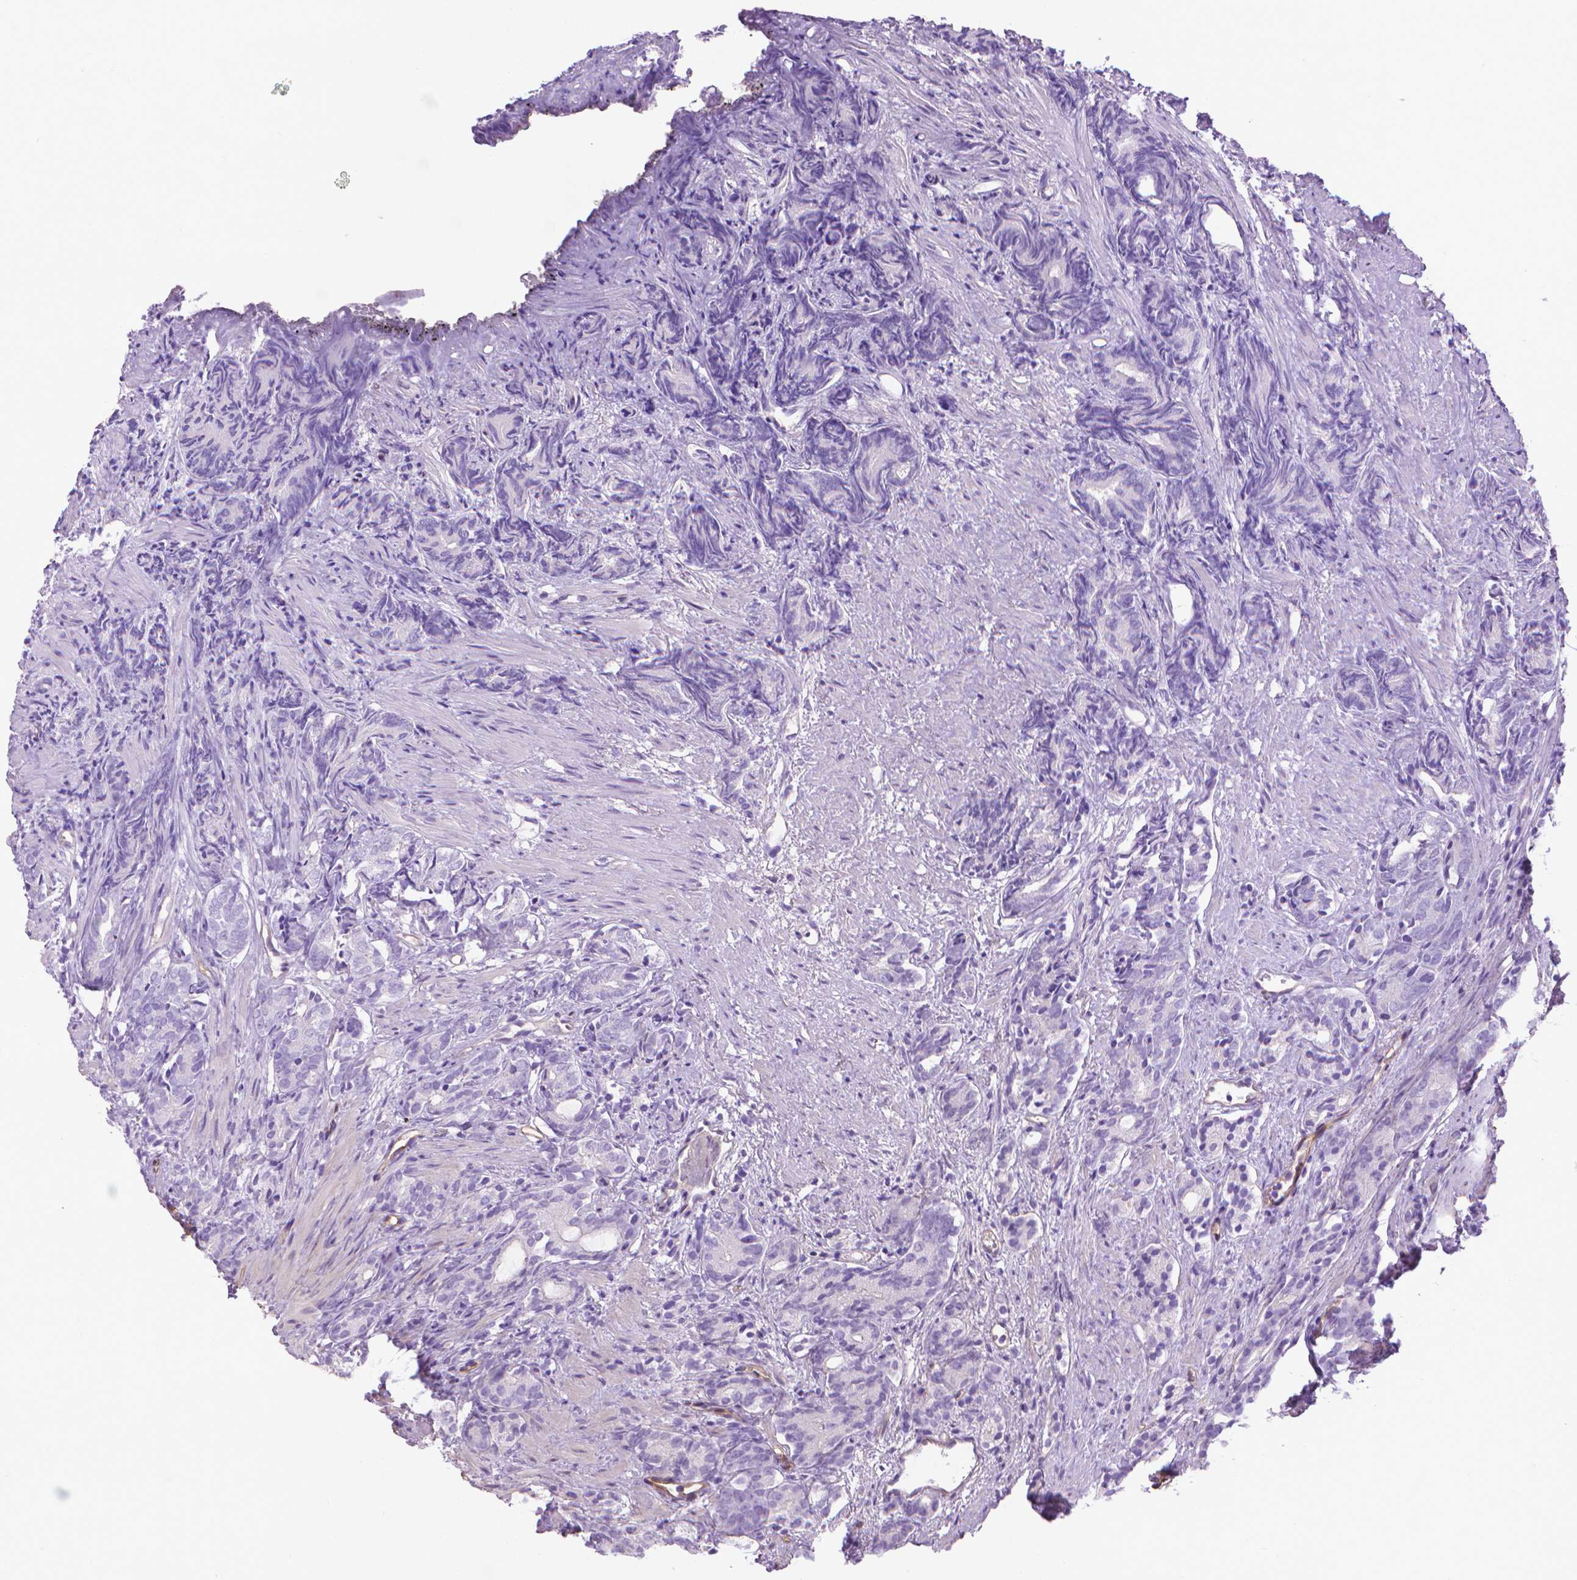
{"staining": {"intensity": "negative", "quantity": "none", "location": "none"}, "tissue": "prostate cancer", "cell_type": "Tumor cells", "image_type": "cancer", "snomed": [{"axis": "morphology", "description": "Adenocarcinoma, High grade"}, {"axis": "topography", "description": "Prostate"}], "caption": "High-grade adenocarcinoma (prostate) was stained to show a protein in brown. There is no significant positivity in tumor cells. (DAB immunohistochemistry with hematoxylin counter stain).", "gene": "CLIC4", "patient": {"sex": "male", "age": 84}}